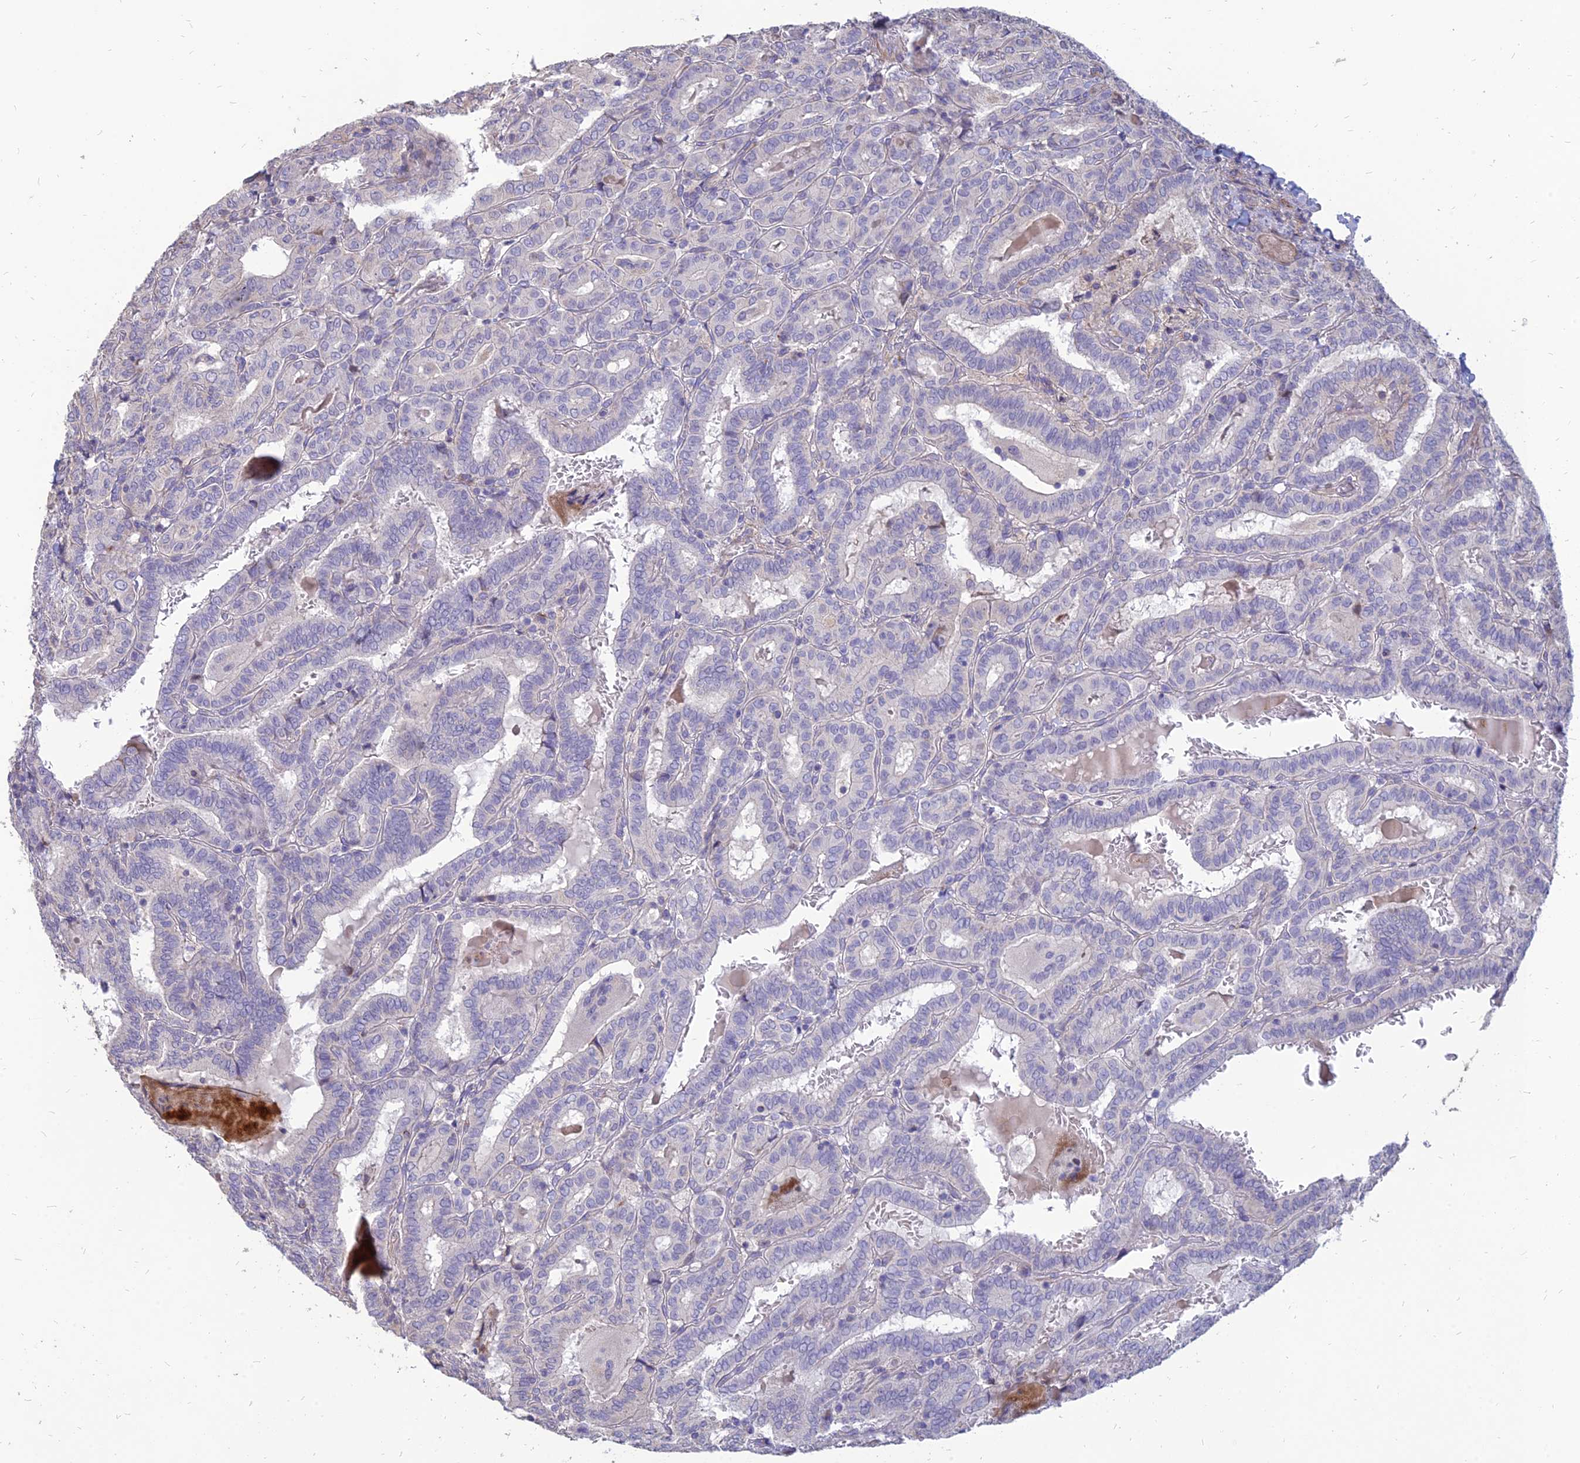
{"staining": {"intensity": "negative", "quantity": "none", "location": "none"}, "tissue": "thyroid cancer", "cell_type": "Tumor cells", "image_type": "cancer", "snomed": [{"axis": "morphology", "description": "Papillary adenocarcinoma, NOS"}, {"axis": "topography", "description": "Thyroid gland"}], "caption": "This is a photomicrograph of immunohistochemistry staining of thyroid papillary adenocarcinoma, which shows no expression in tumor cells. (Stains: DAB immunohistochemistry with hematoxylin counter stain, Microscopy: brightfield microscopy at high magnification).", "gene": "ST3GAL6", "patient": {"sex": "female", "age": 72}}